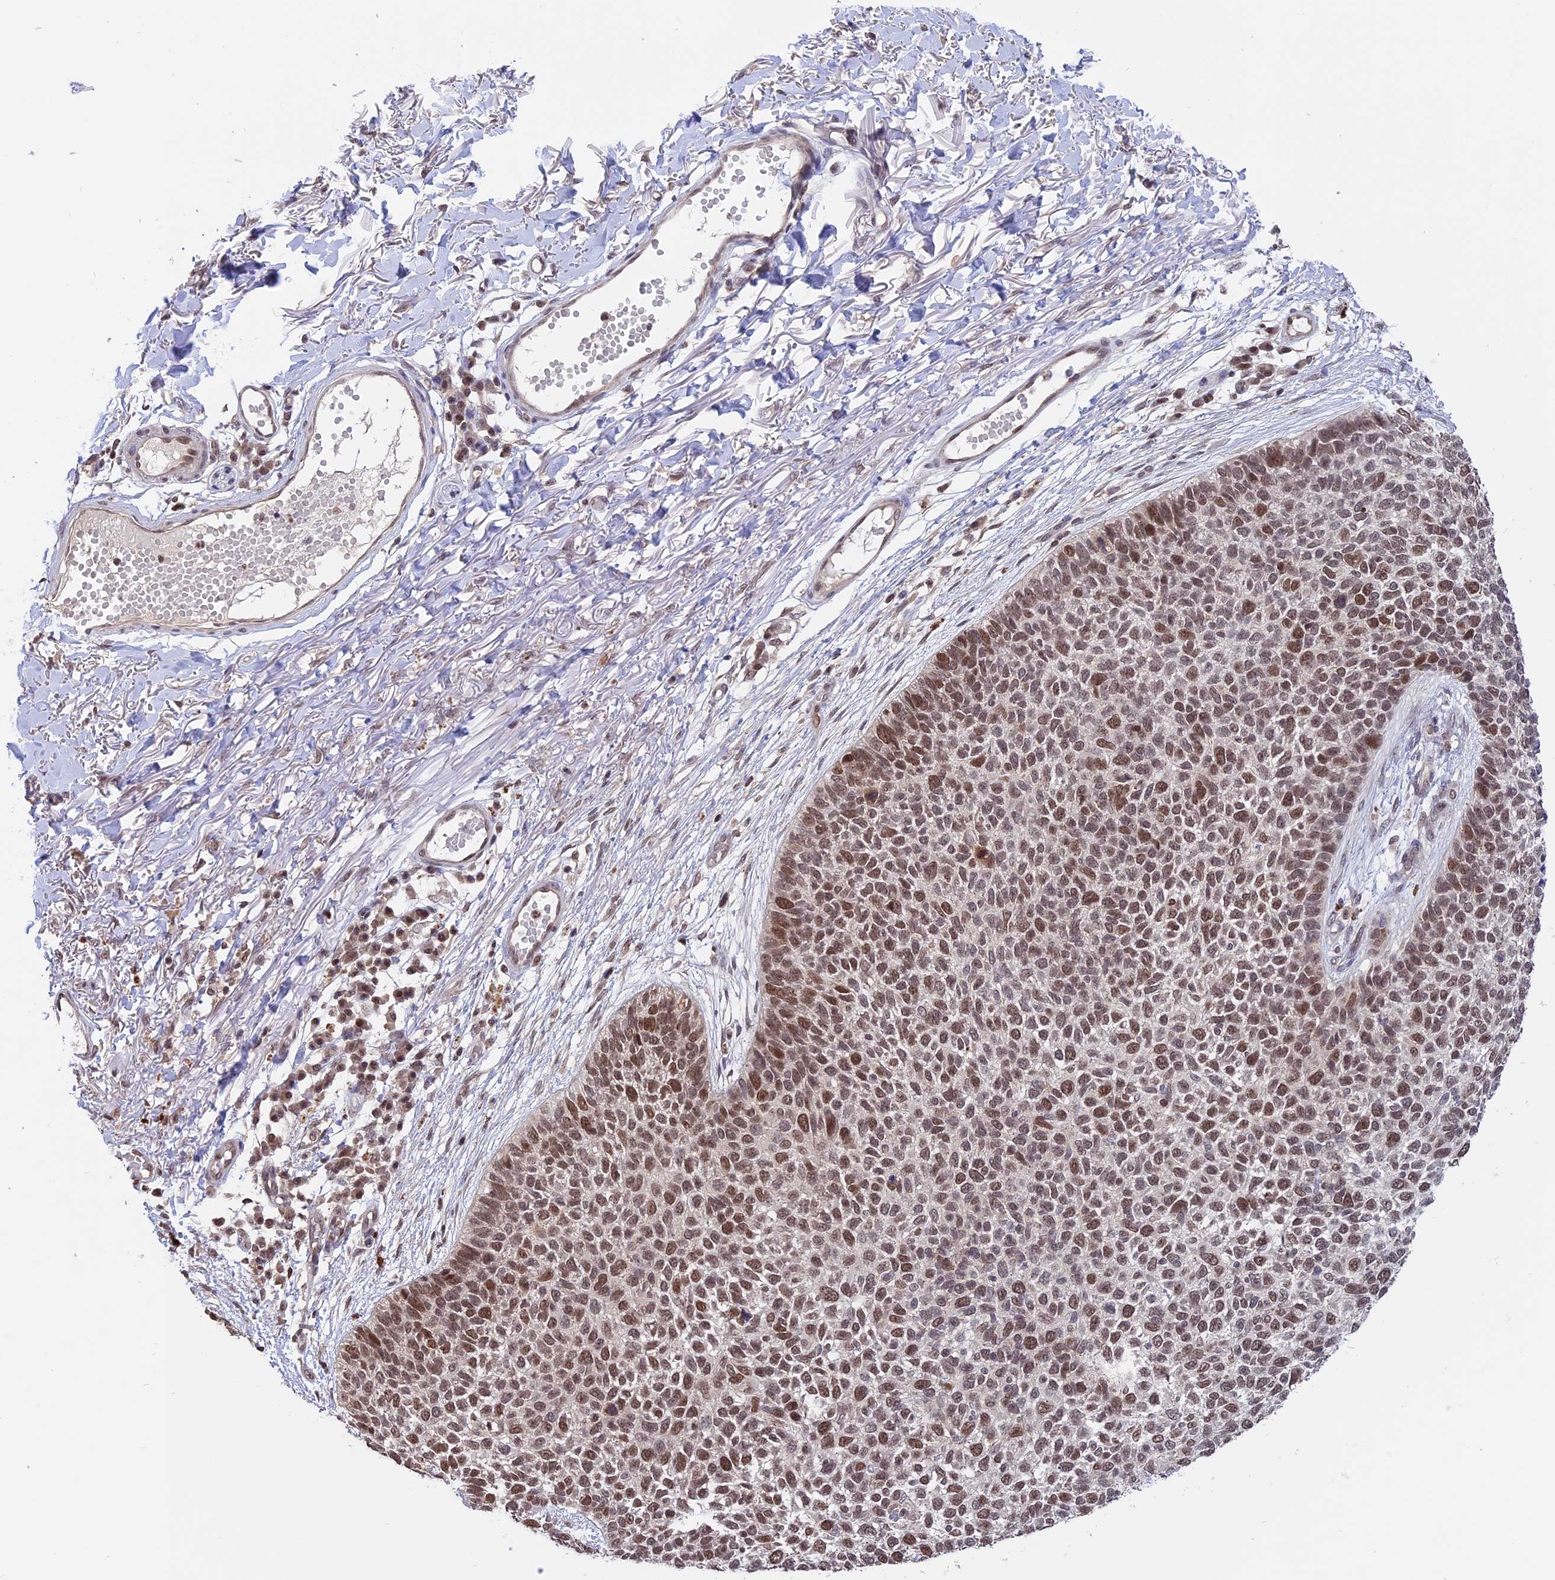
{"staining": {"intensity": "moderate", "quantity": ">75%", "location": "nuclear"}, "tissue": "skin cancer", "cell_type": "Tumor cells", "image_type": "cancer", "snomed": [{"axis": "morphology", "description": "Basal cell carcinoma"}, {"axis": "topography", "description": "Skin"}], "caption": "Skin cancer tissue shows moderate nuclear staining in about >75% of tumor cells", "gene": "RFC5", "patient": {"sex": "female", "age": 84}}